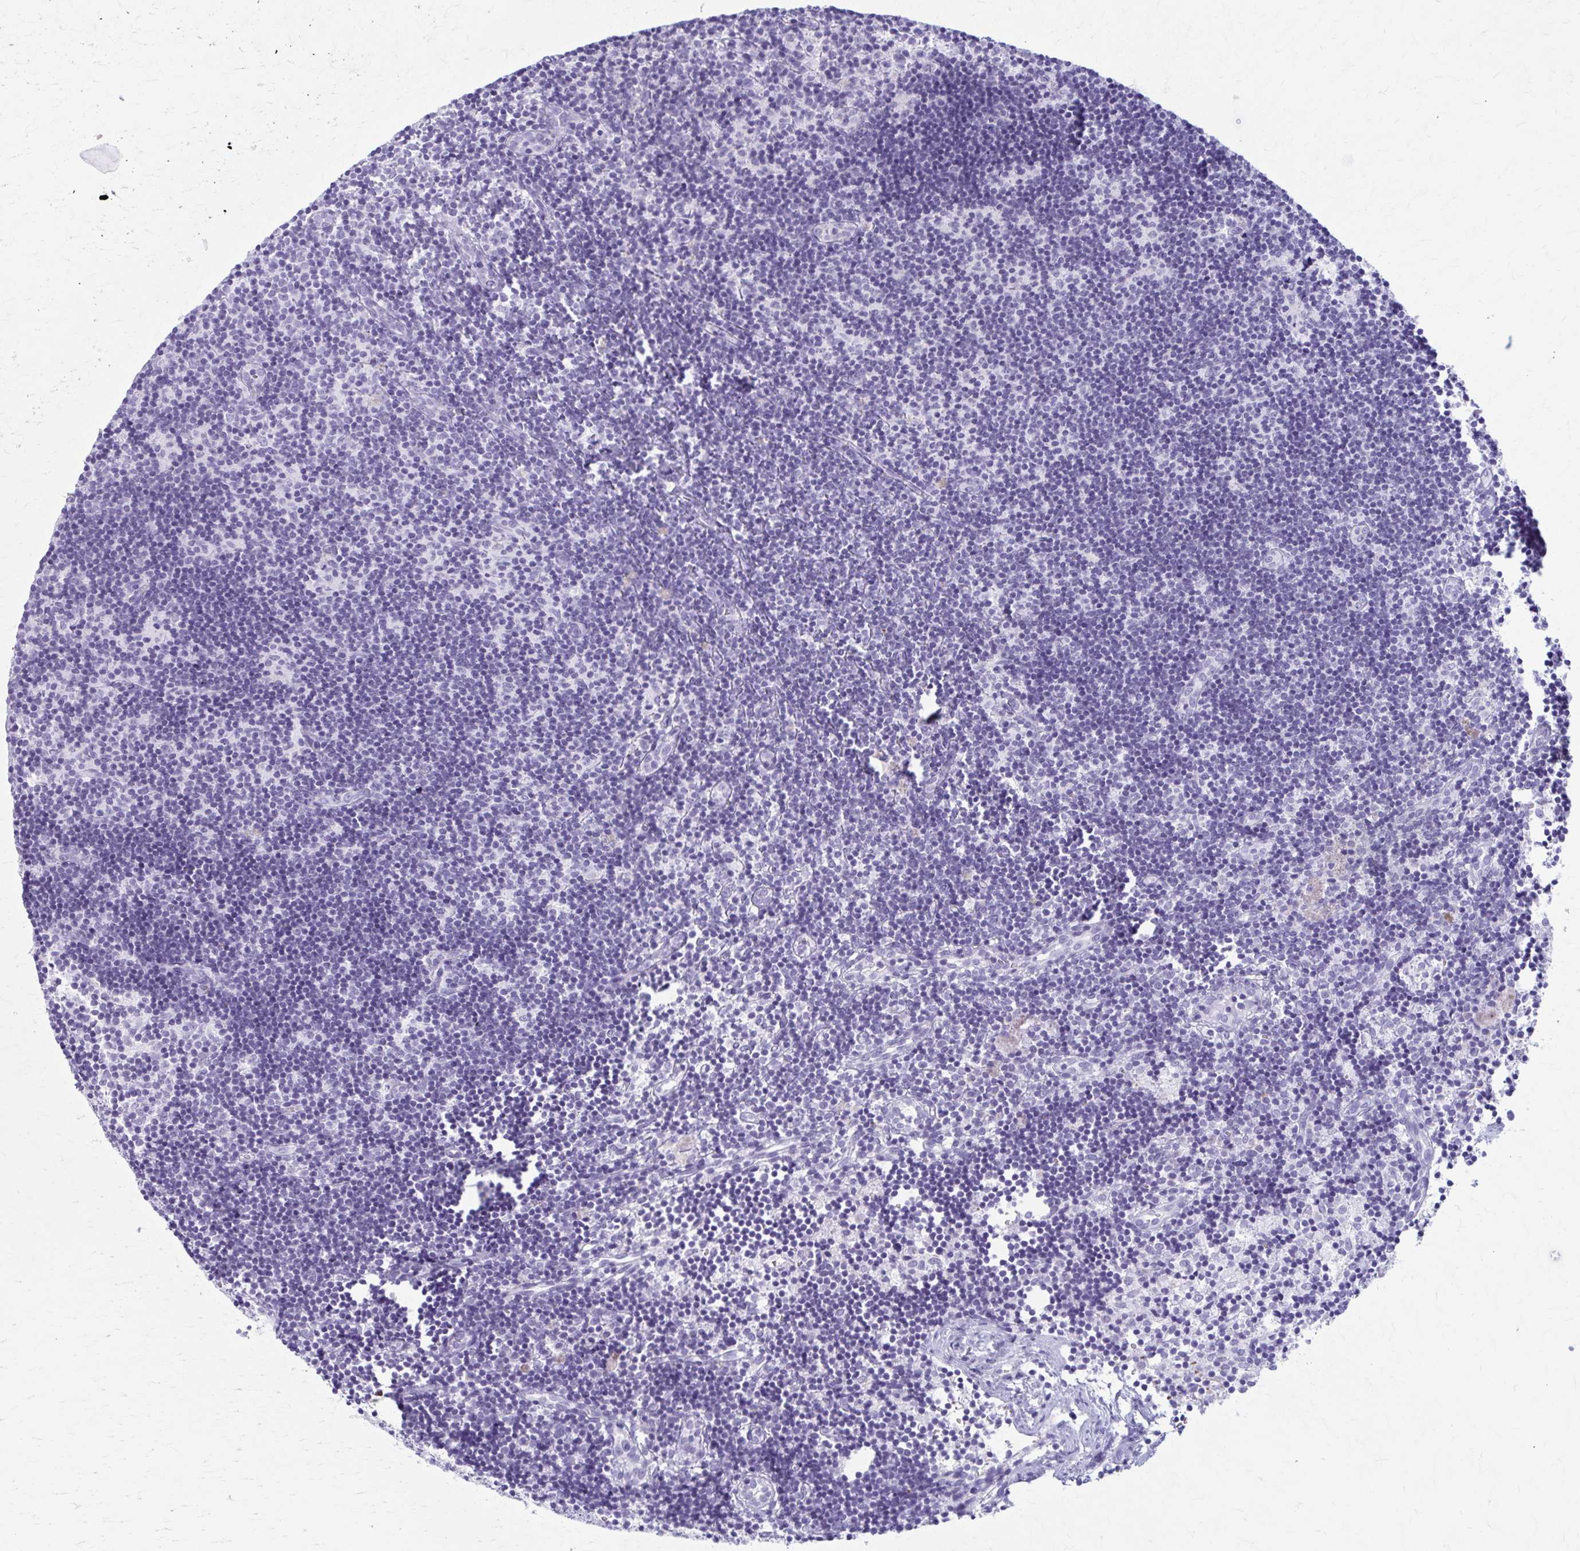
{"staining": {"intensity": "negative", "quantity": "none", "location": "none"}, "tissue": "lymph node", "cell_type": "Germinal center cells", "image_type": "normal", "snomed": [{"axis": "morphology", "description": "Normal tissue, NOS"}, {"axis": "topography", "description": "Lymph node"}], "caption": "Immunohistochemistry micrograph of unremarkable lymph node stained for a protein (brown), which displays no expression in germinal center cells. (Brightfield microscopy of DAB (3,3'-diaminobenzidine) IHC at high magnification).", "gene": "KCNE2", "patient": {"sex": "female", "age": 31}}